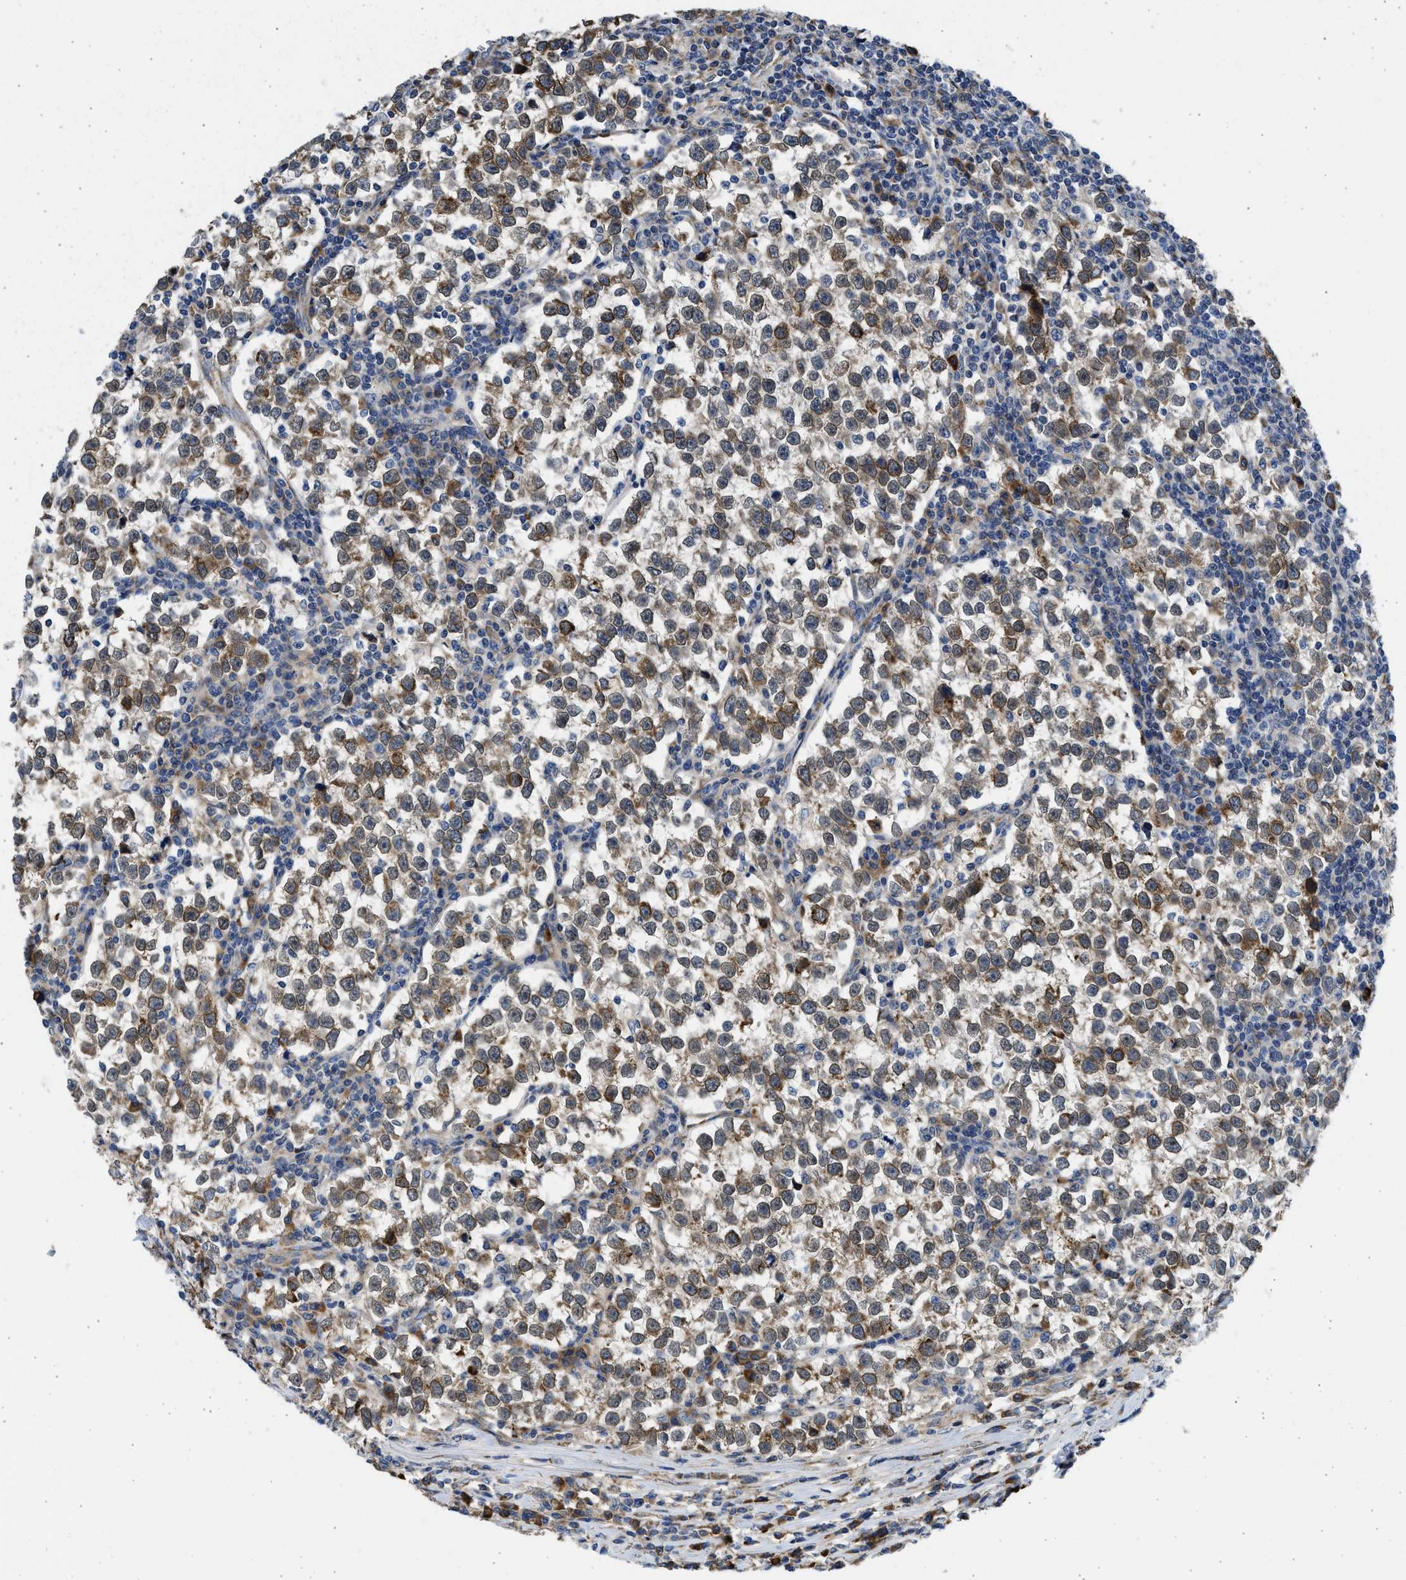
{"staining": {"intensity": "moderate", "quantity": ">75%", "location": "cytoplasmic/membranous"}, "tissue": "testis cancer", "cell_type": "Tumor cells", "image_type": "cancer", "snomed": [{"axis": "morphology", "description": "Normal tissue, NOS"}, {"axis": "morphology", "description": "Seminoma, NOS"}, {"axis": "topography", "description": "Testis"}], "caption": "IHC histopathology image of human testis cancer (seminoma) stained for a protein (brown), which exhibits medium levels of moderate cytoplasmic/membranous positivity in about >75% of tumor cells.", "gene": "PLD2", "patient": {"sex": "male", "age": 43}}